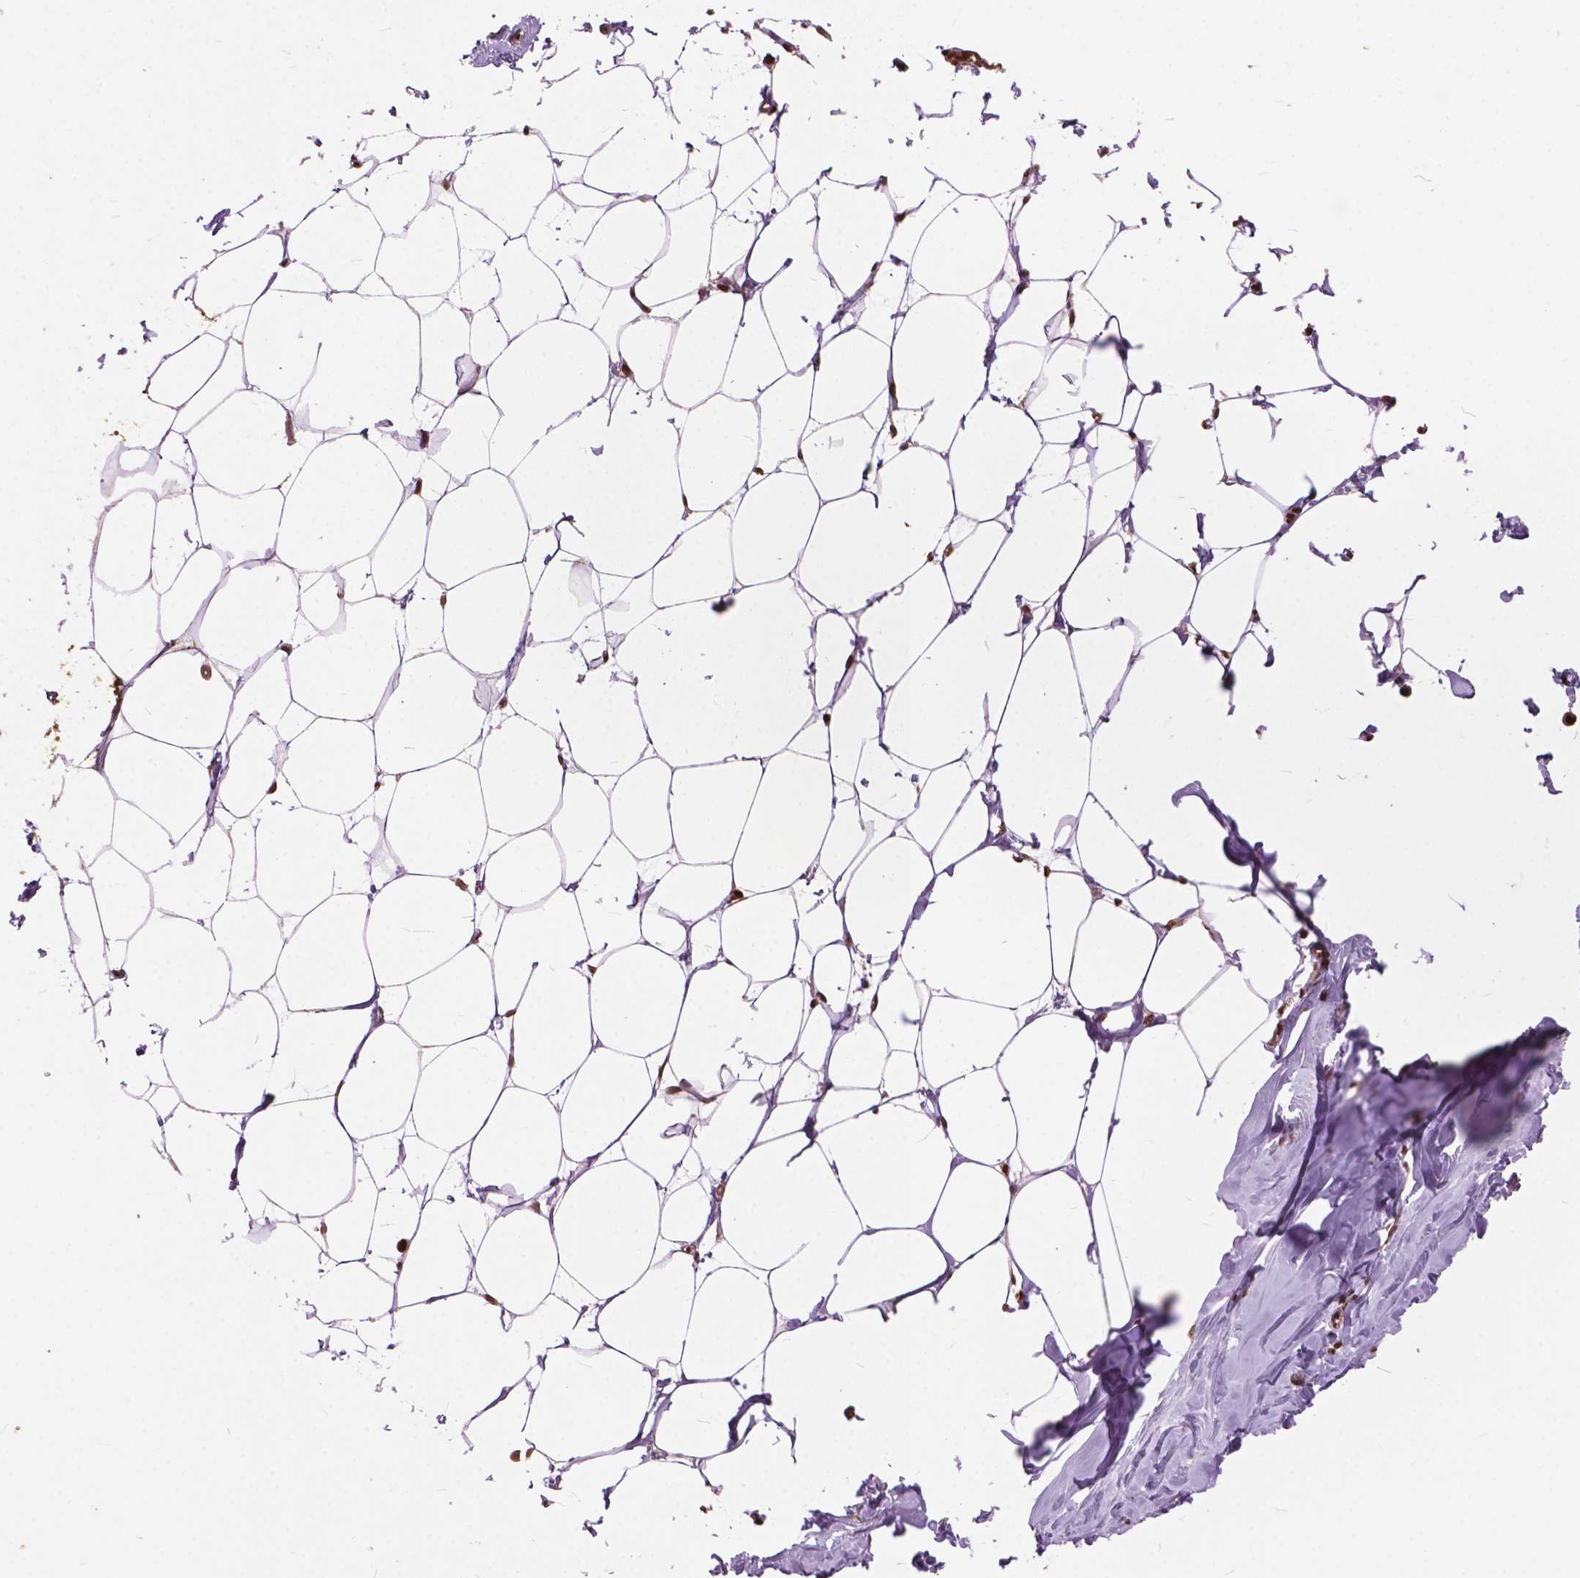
{"staining": {"intensity": "moderate", "quantity": ">75%", "location": "nuclear"}, "tissue": "breast", "cell_type": "Adipocytes", "image_type": "normal", "snomed": [{"axis": "morphology", "description": "Normal tissue, NOS"}, {"axis": "topography", "description": "Breast"}], "caption": "Brown immunohistochemical staining in benign human breast displays moderate nuclear positivity in approximately >75% of adipocytes. The staining was performed using DAB to visualize the protein expression in brown, while the nuclei were stained in blue with hematoxylin (Magnification: 20x).", "gene": "ANP32A", "patient": {"sex": "female", "age": 27}}